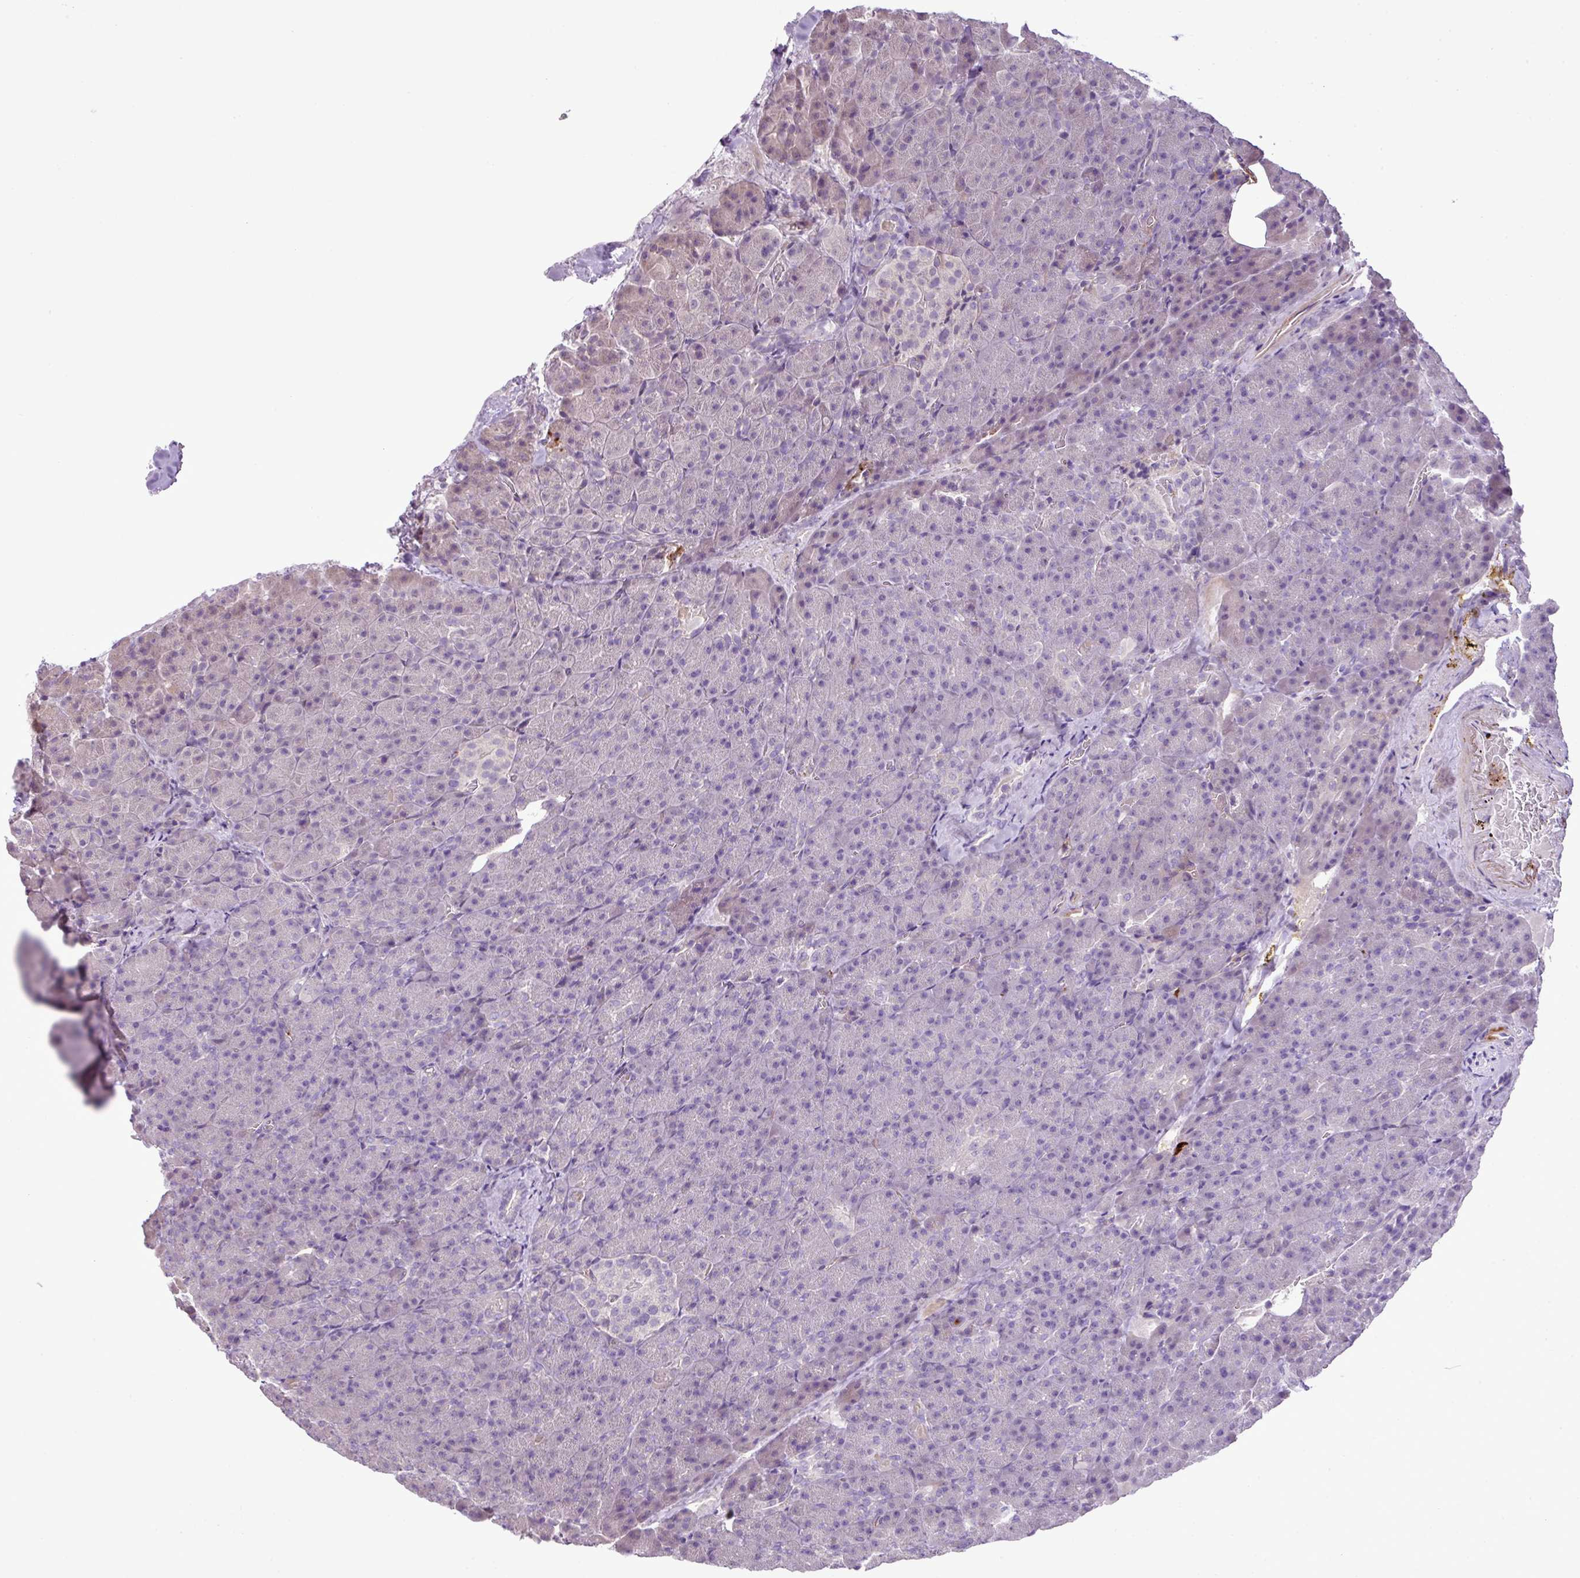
{"staining": {"intensity": "negative", "quantity": "none", "location": "none"}, "tissue": "pancreas", "cell_type": "Exocrine glandular cells", "image_type": "normal", "snomed": [{"axis": "morphology", "description": "Normal tissue, NOS"}, {"axis": "topography", "description": "Pancreas"}], "caption": "Immunohistochemistry (IHC) micrograph of unremarkable human pancreas stained for a protein (brown), which exhibits no staining in exocrine glandular cells.", "gene": "DNAJB13", "patient": {"sex": "female", "age": 74}}